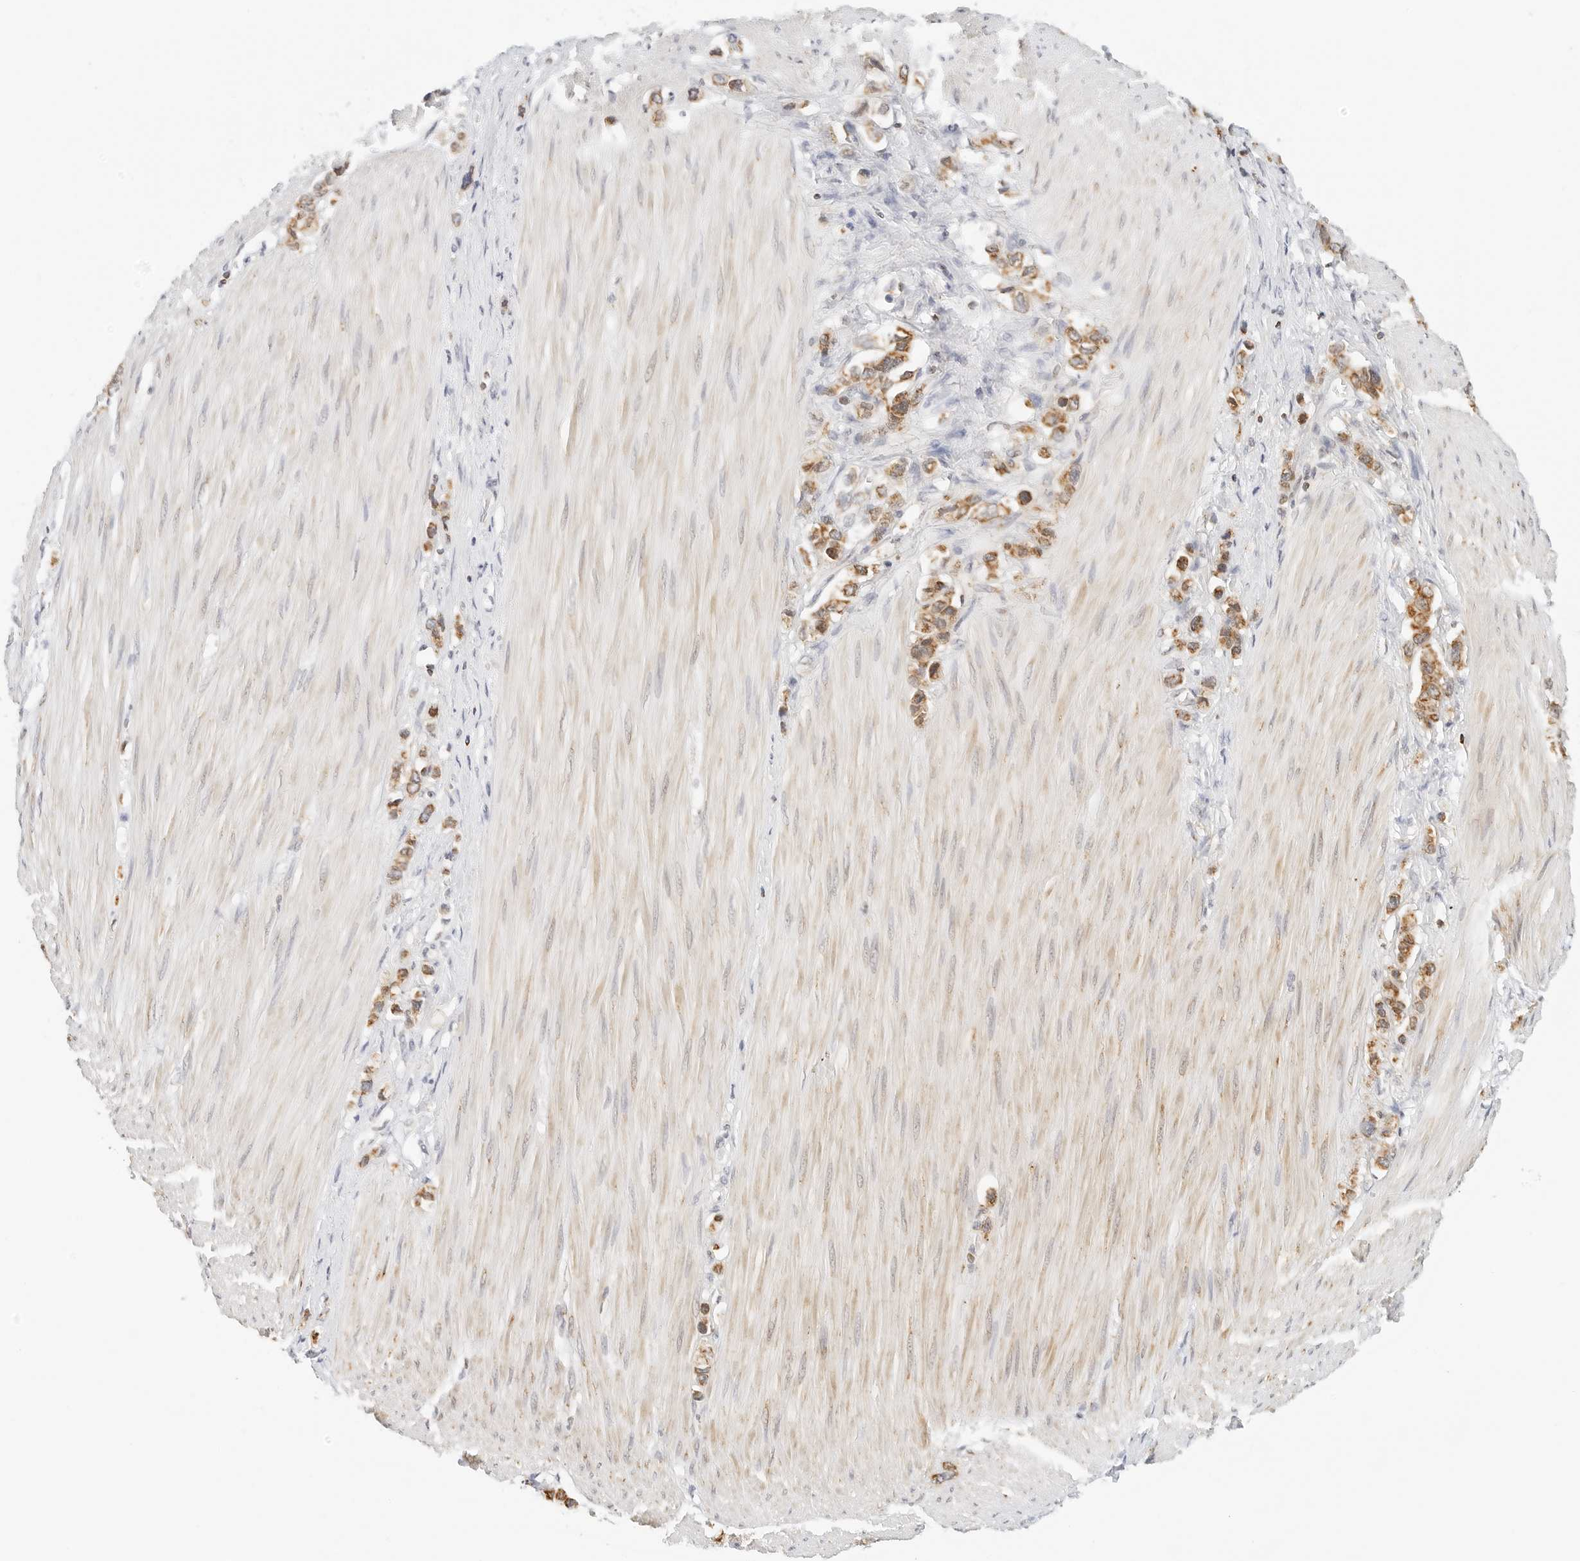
{"staining": {"intensity": "moderate", "quantity": ">75%", "location": "cytoplasmic/membranous"}, "tissue": "stomach cancer", "cell_type": "Tumor cells", "image_type": "cancer", "snomed": [{"axis": "morphology", "description": "Adenocarcinoma, NOS"}, {"axis": "topography", "description": "Stomach"}], "caption": "This photomicrograph shows adenocarcinoma (stomach) stained with immunohistochemistry (IHC) to label a protein in brown. The cytoplasmic/membranous of tumor cells show moderate positivity for the protein. Nuclei are counter-stained blue.", "gene": "ATL1", "patient": {"sex": "female", "age": 65}}